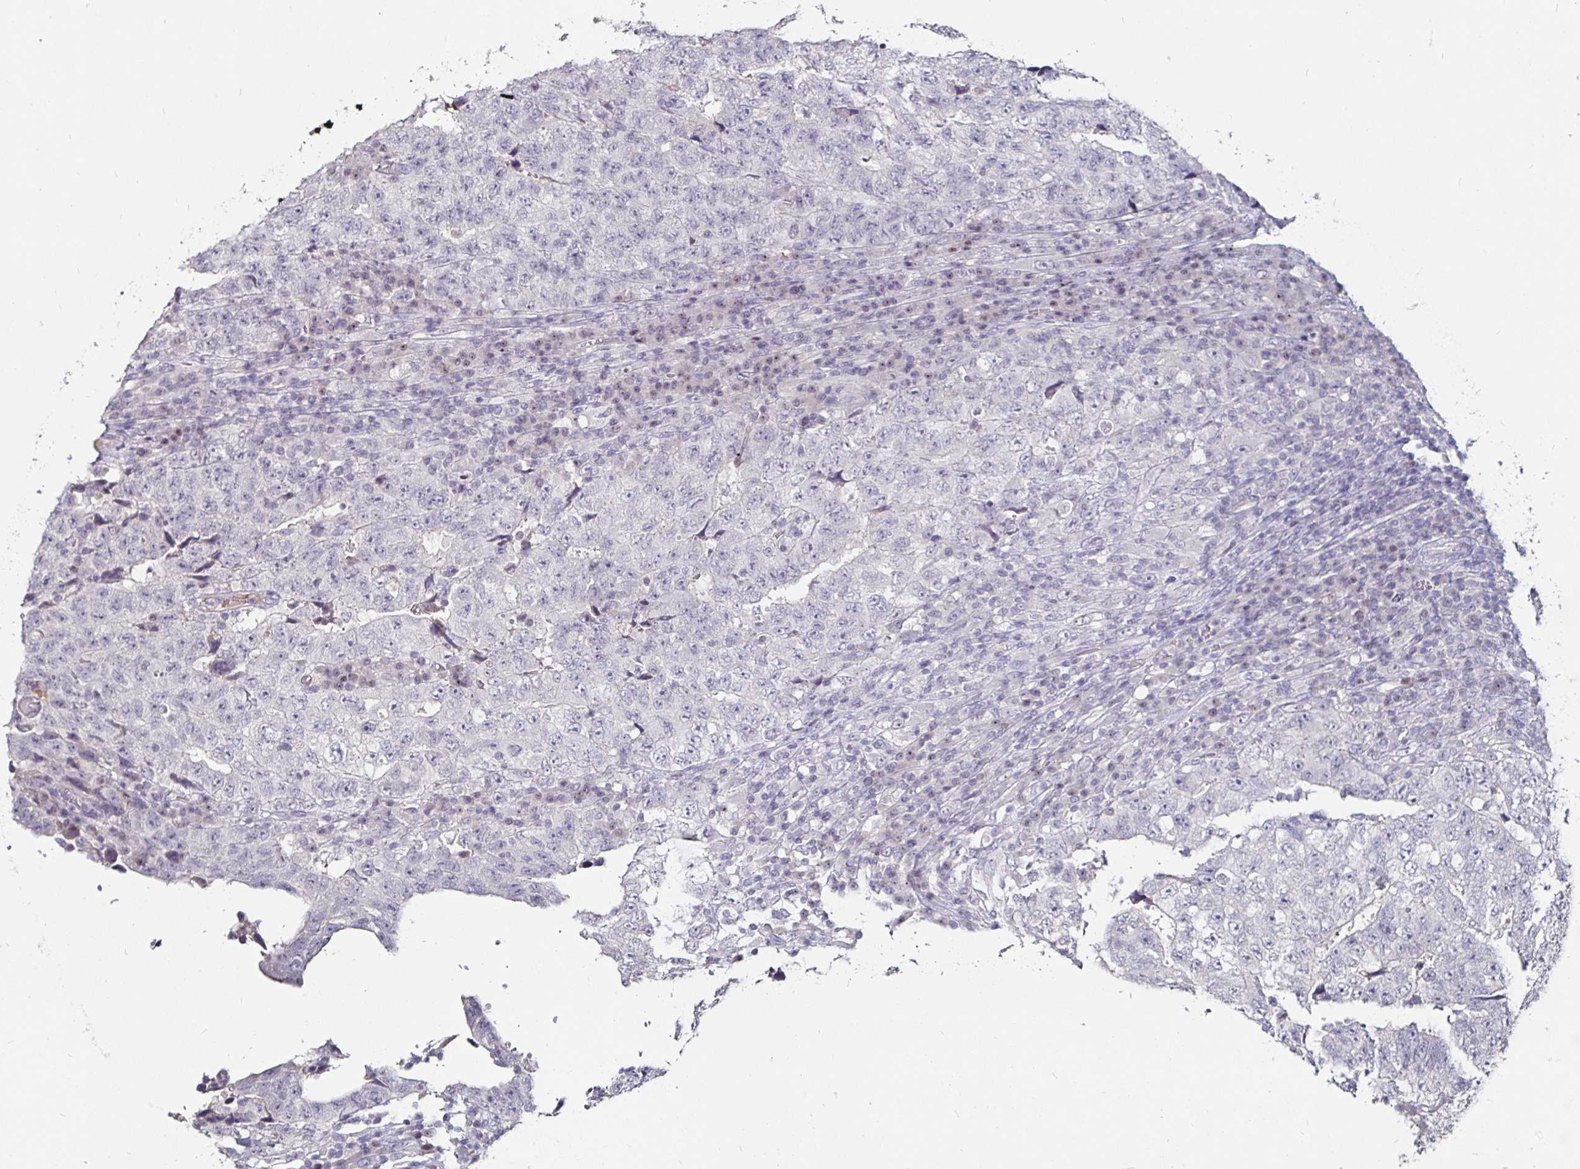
{"staining": {"intensity": "negative", "quantity": "none", "location": "none"}, "tissue": "testis cancer", "cell_type": "Tumor cells", "image_type": "cancer", "snomed": [{"axis": "morphology", "description": "Necrosis, NOS"}, {"axis": "morphology", "description": "Carcinoma, Embryonal, NOS"}, {"axis": "topography", "description": "Testis"}], "caption": "An IHC micrograph of testis embryonal carcinoma is shown. There is no staining in tumor cells of testis embryonal carcinoma.", "gene": "FAIM2", "patient": {"sex": "male", "age": 19}}